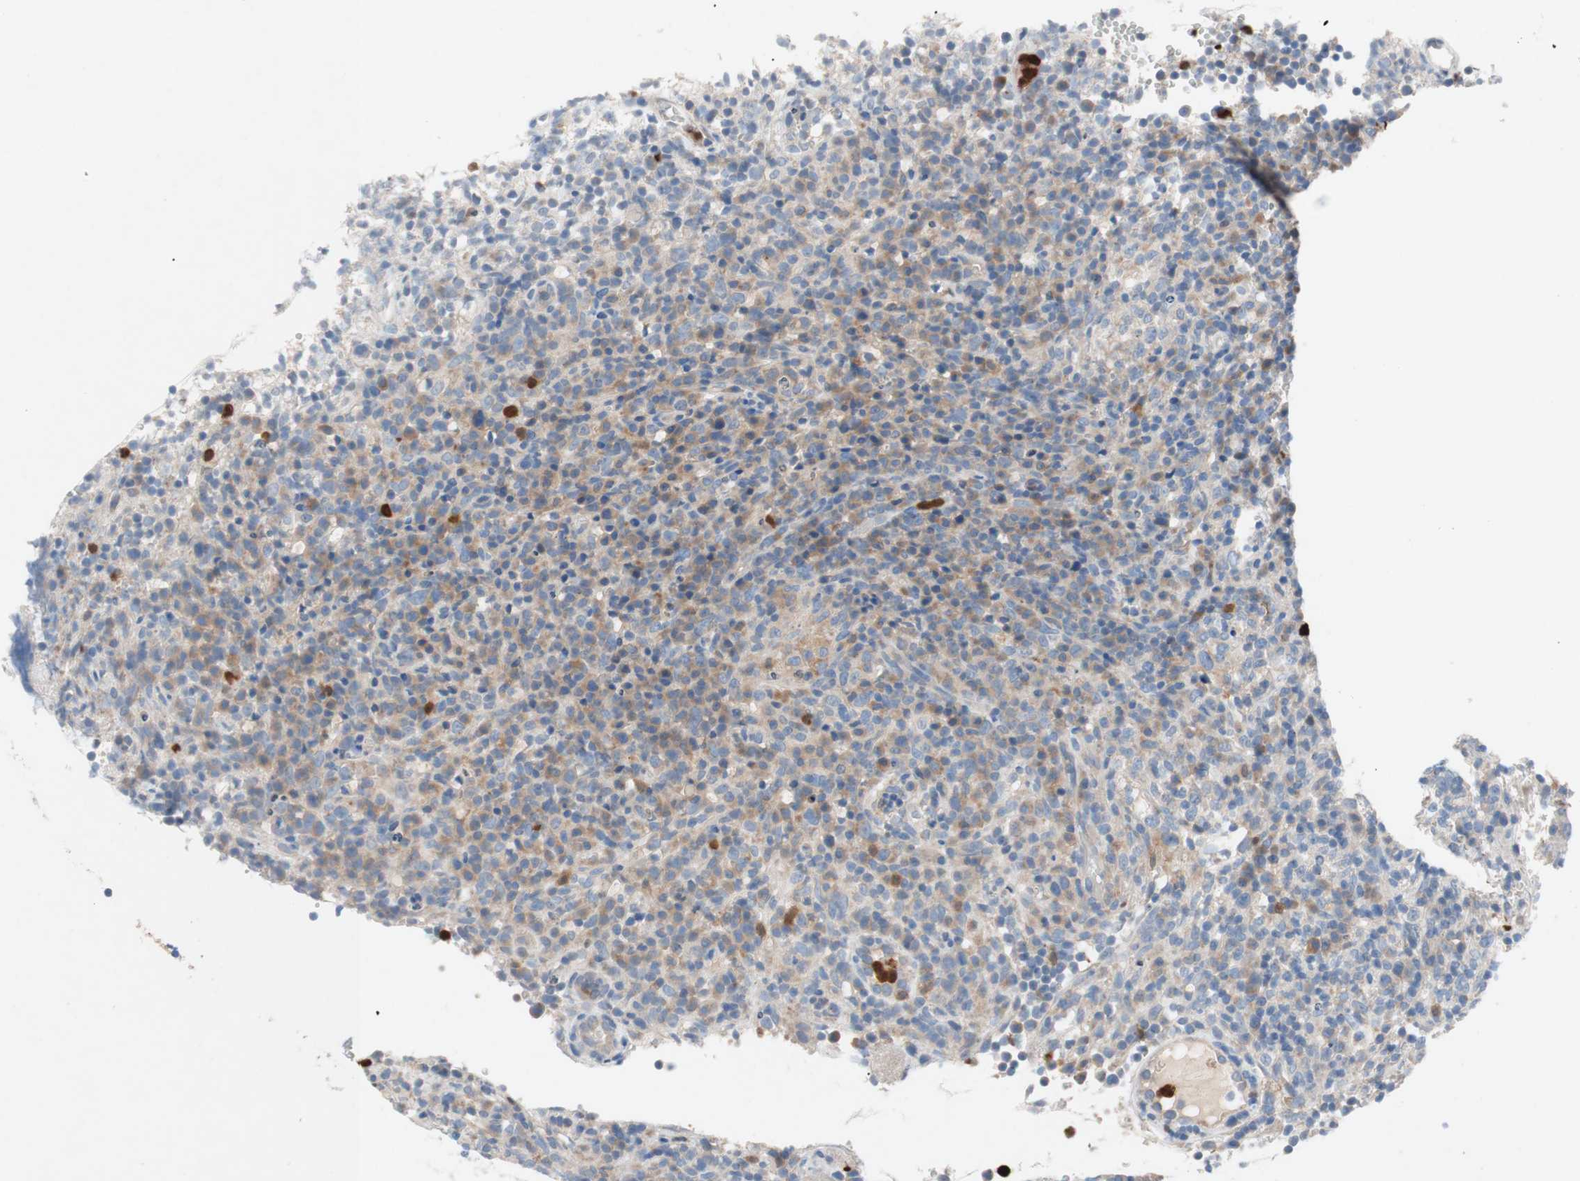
{"staining": {"intensity": "weak", "quantity": "25%-75%", "location": "cytoplasmic/membranous"}, "tissue": "lymphoma", "cell_type": "Tumor cells", "image_type": "cancer", "snomed": [{"axis": "morphology", "description": "Malignant lymphoma, non-Hodgkin's type, High grade"}, {"axis": "topography", "description": "Lymph node"}], "caption": "Immunohistochemical staining of lymphoma reveals low levels of weak cytoplasmic/membranous expression in approximately 25%-75% of tumor cells.", "gene": "CLEC4D", "patient": {"sex": "female", "age": 76}}